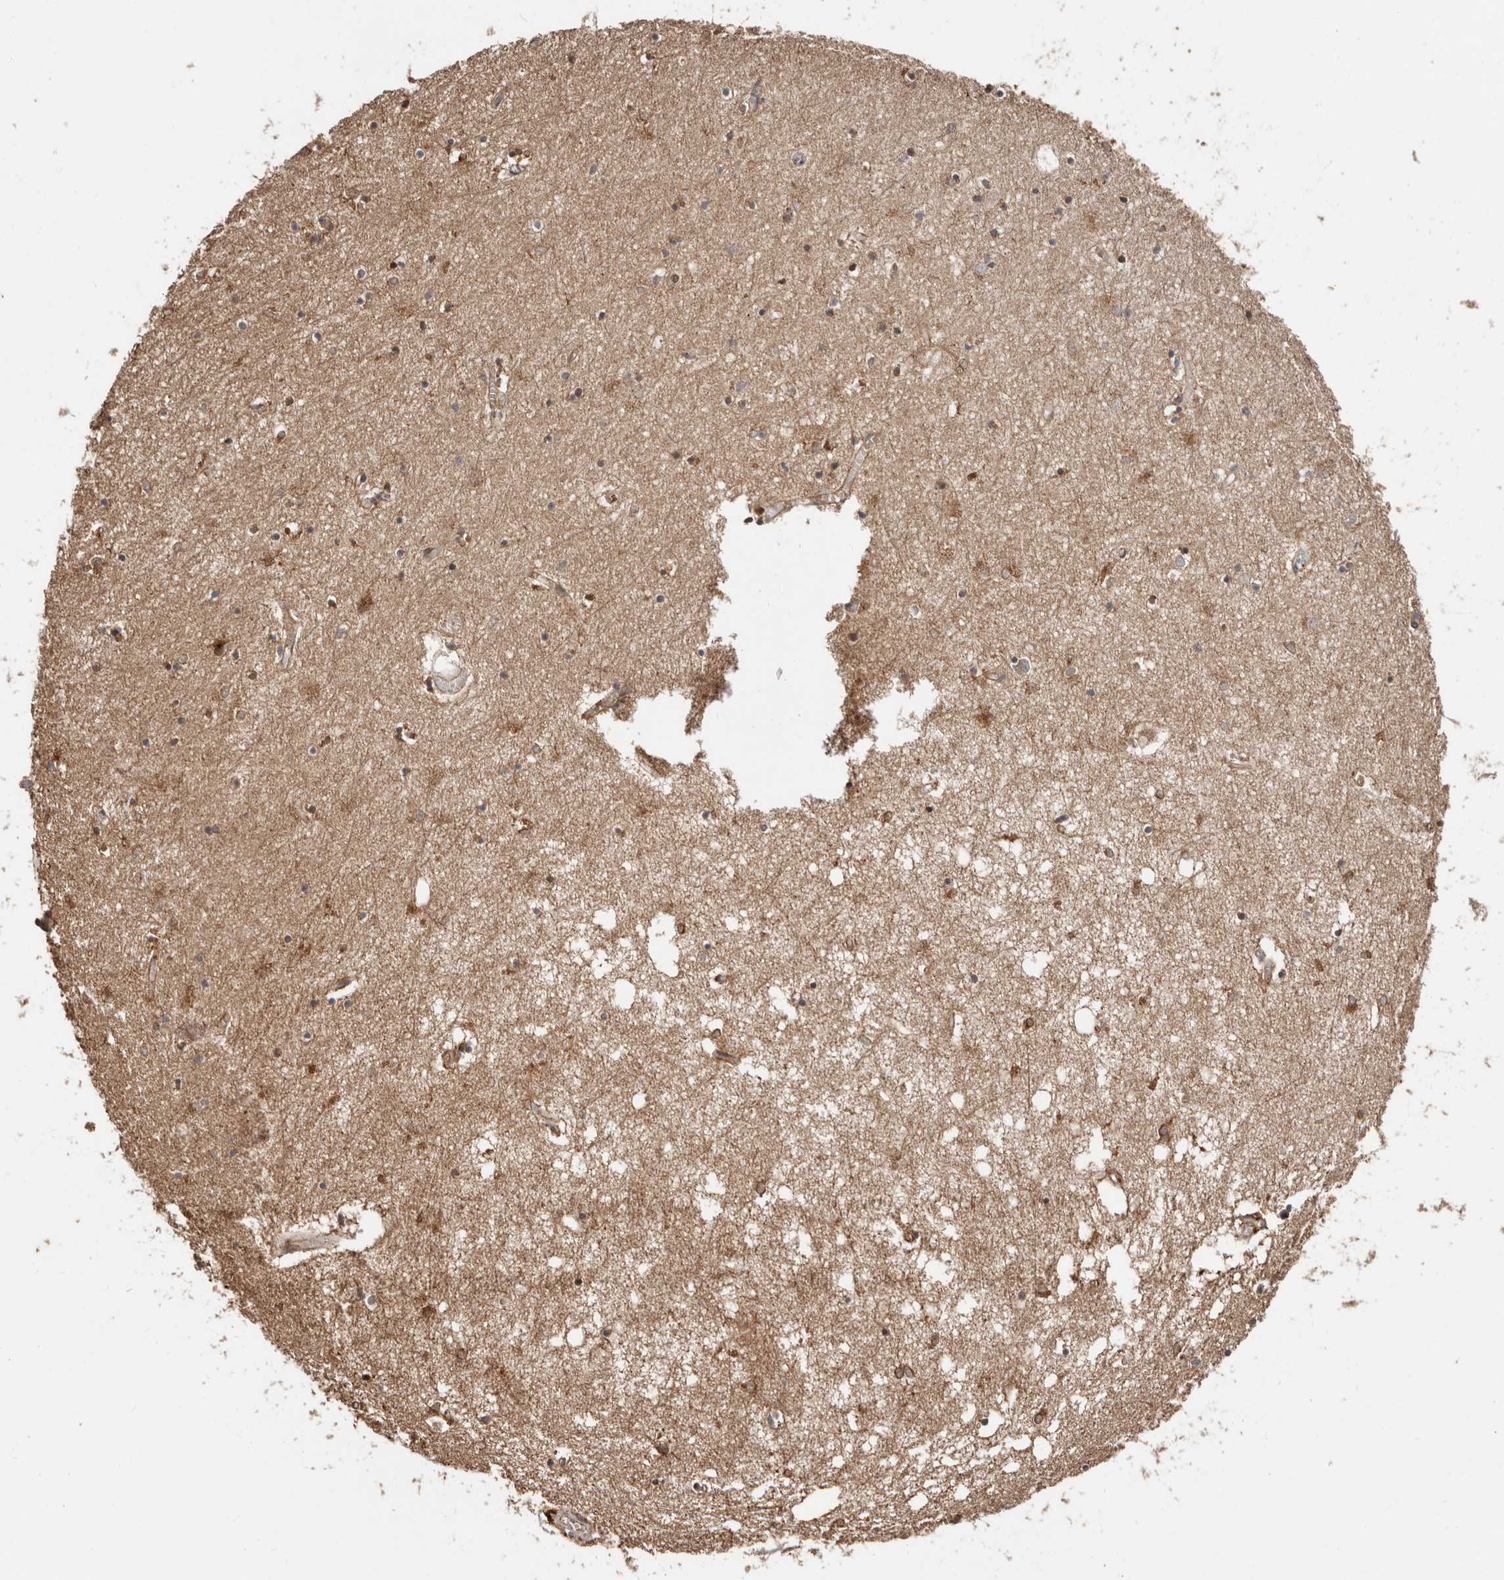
{"staining": {"intensity": "moderate", "quantity": "25%-75%", "location": "cytoplasmic/membranous"}, "tissue": "hippocampus", "cell_type": "Glial cells", "image_type": "normal", "snomed": [{"axis": "morphology", "description": "Normal tissue, NOS"}, {"axis": "topography", "description": "Hippocampus"}], "caption": "A brown stain highlights moderate cytoplasmic/membranous expression of a protein in glial cells of unremarkable hippocampus.", "gene": "RSPO2", "patient": {"sex": "male", "age": 70}}